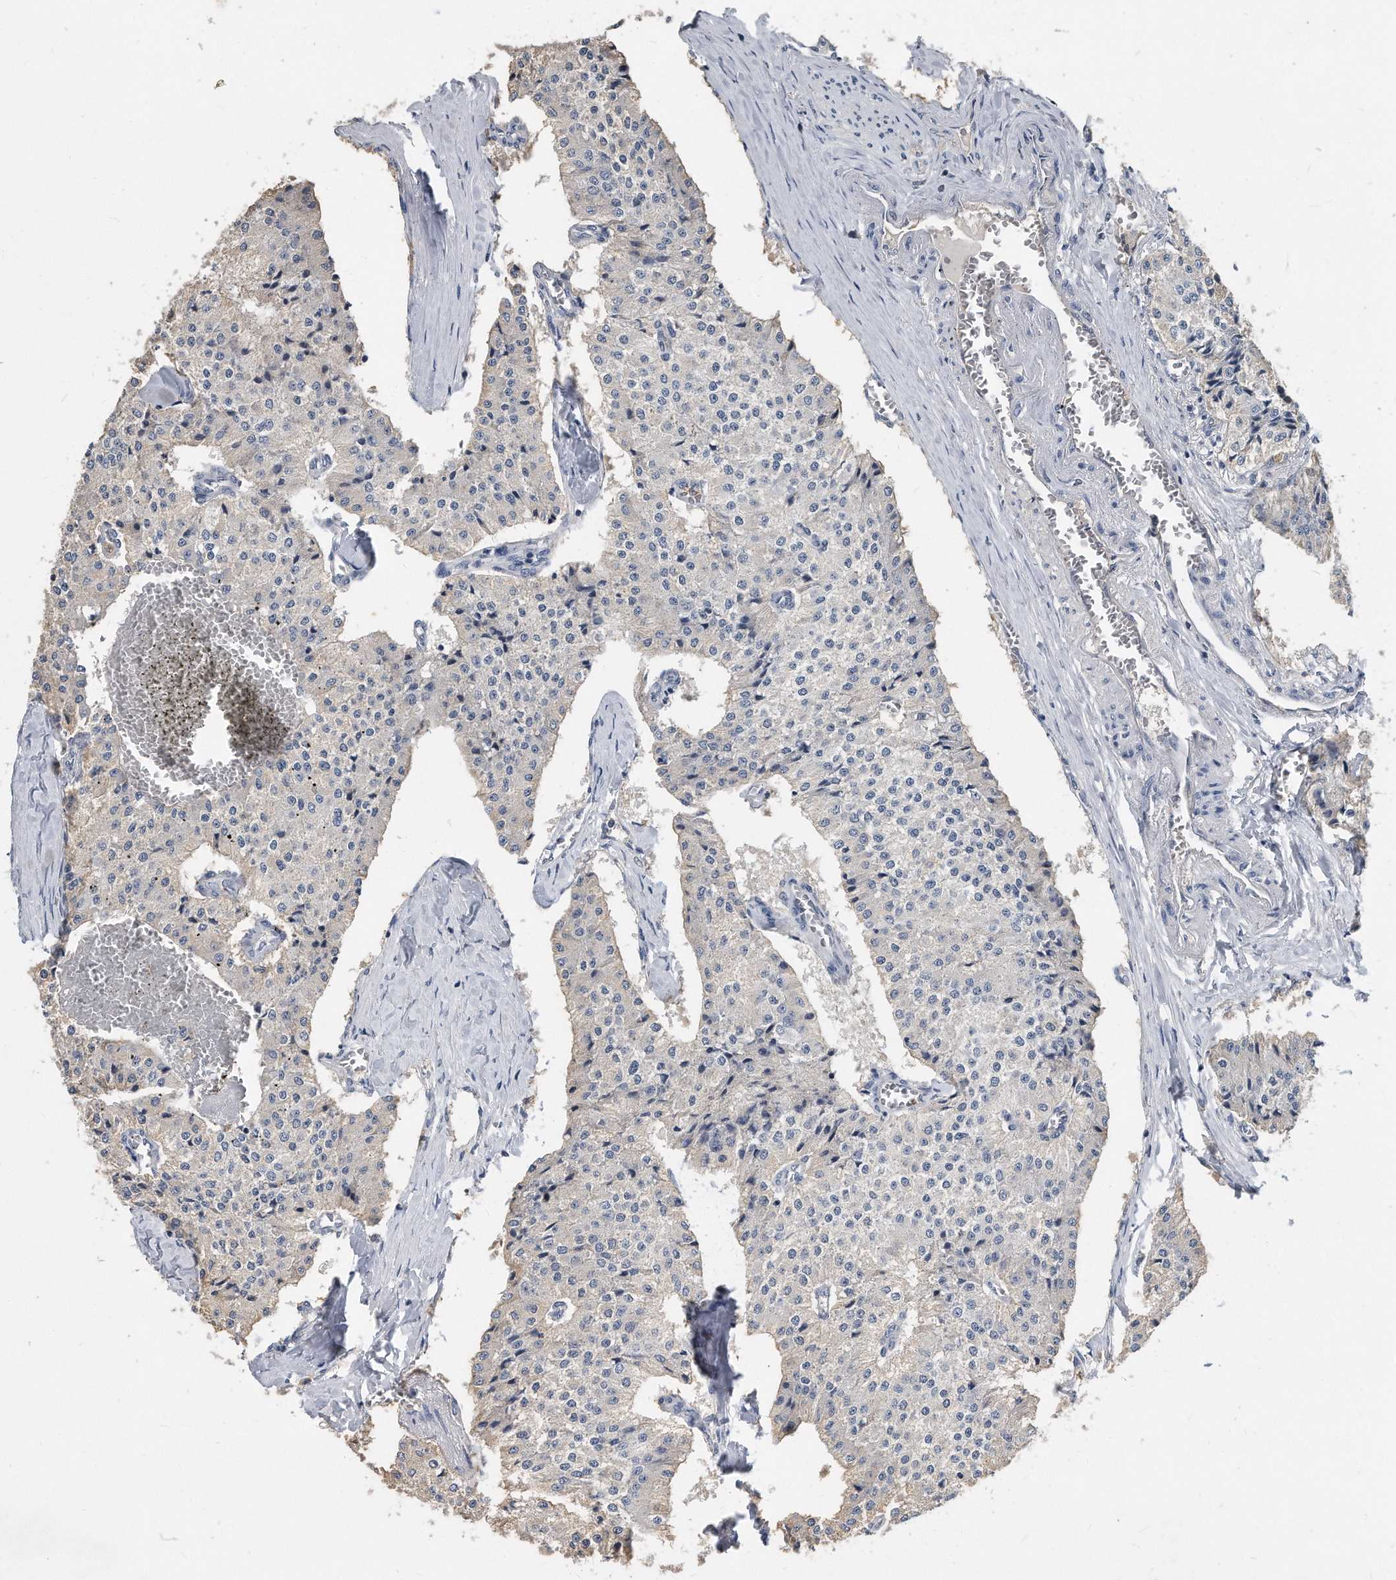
{"staining": {"intensity": "negative", "quantity": "none", "location": "none"}, "tissue": "carcinoid", "cell_type": "Tumor cells", "image_type": "cancer", "snomed": [{"axis": "morphology", "description": "Carcinoid, malignant, NOS"}, {"axis": "topography", "description": "Colon"}], "caption": "Tumor cells are negative for brown protein staining in carcinoid (malignant).", "gene": "HOMER3", "patient": {"sex": "female", "age": 52}}